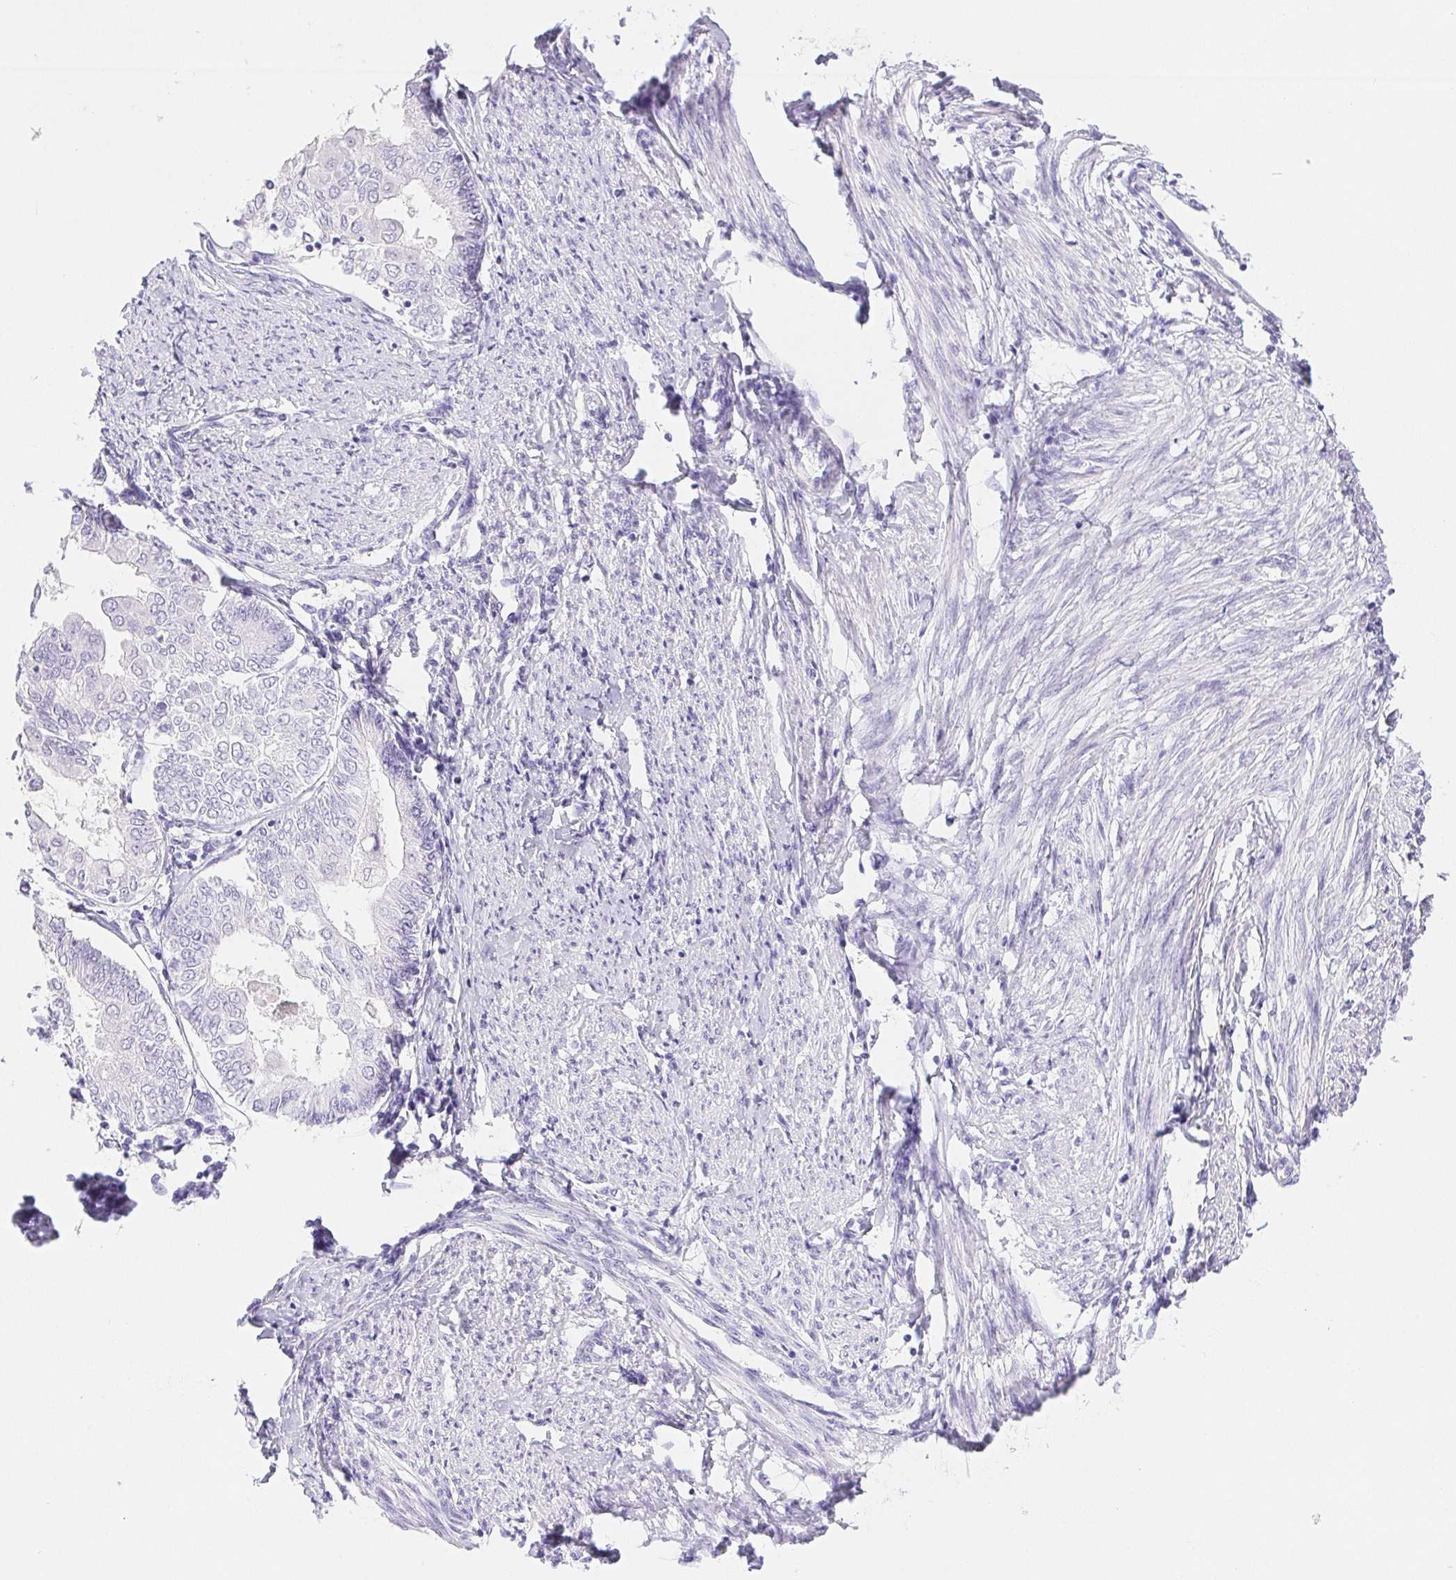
{"staining": {"intensity": "negative", "quantity": "none", "location": "none"}, "tissue": "endometrial cancer", "cell_type": "Tumor cells", "image_type": "cancer", "snomed": [{"axis": "morphology", "description": "Adenocarcinoma, NOS"}, {"axis": "topography", "description": "Endometrium"}], "caption": "An IHC photomicrograph of endometrial adenocarcinoma is shown. There is no staining in tumor cells of endometrial adenocarcinoma.", "gene": "PNLIP", "patient": {"sex": "female", "age": 68}}